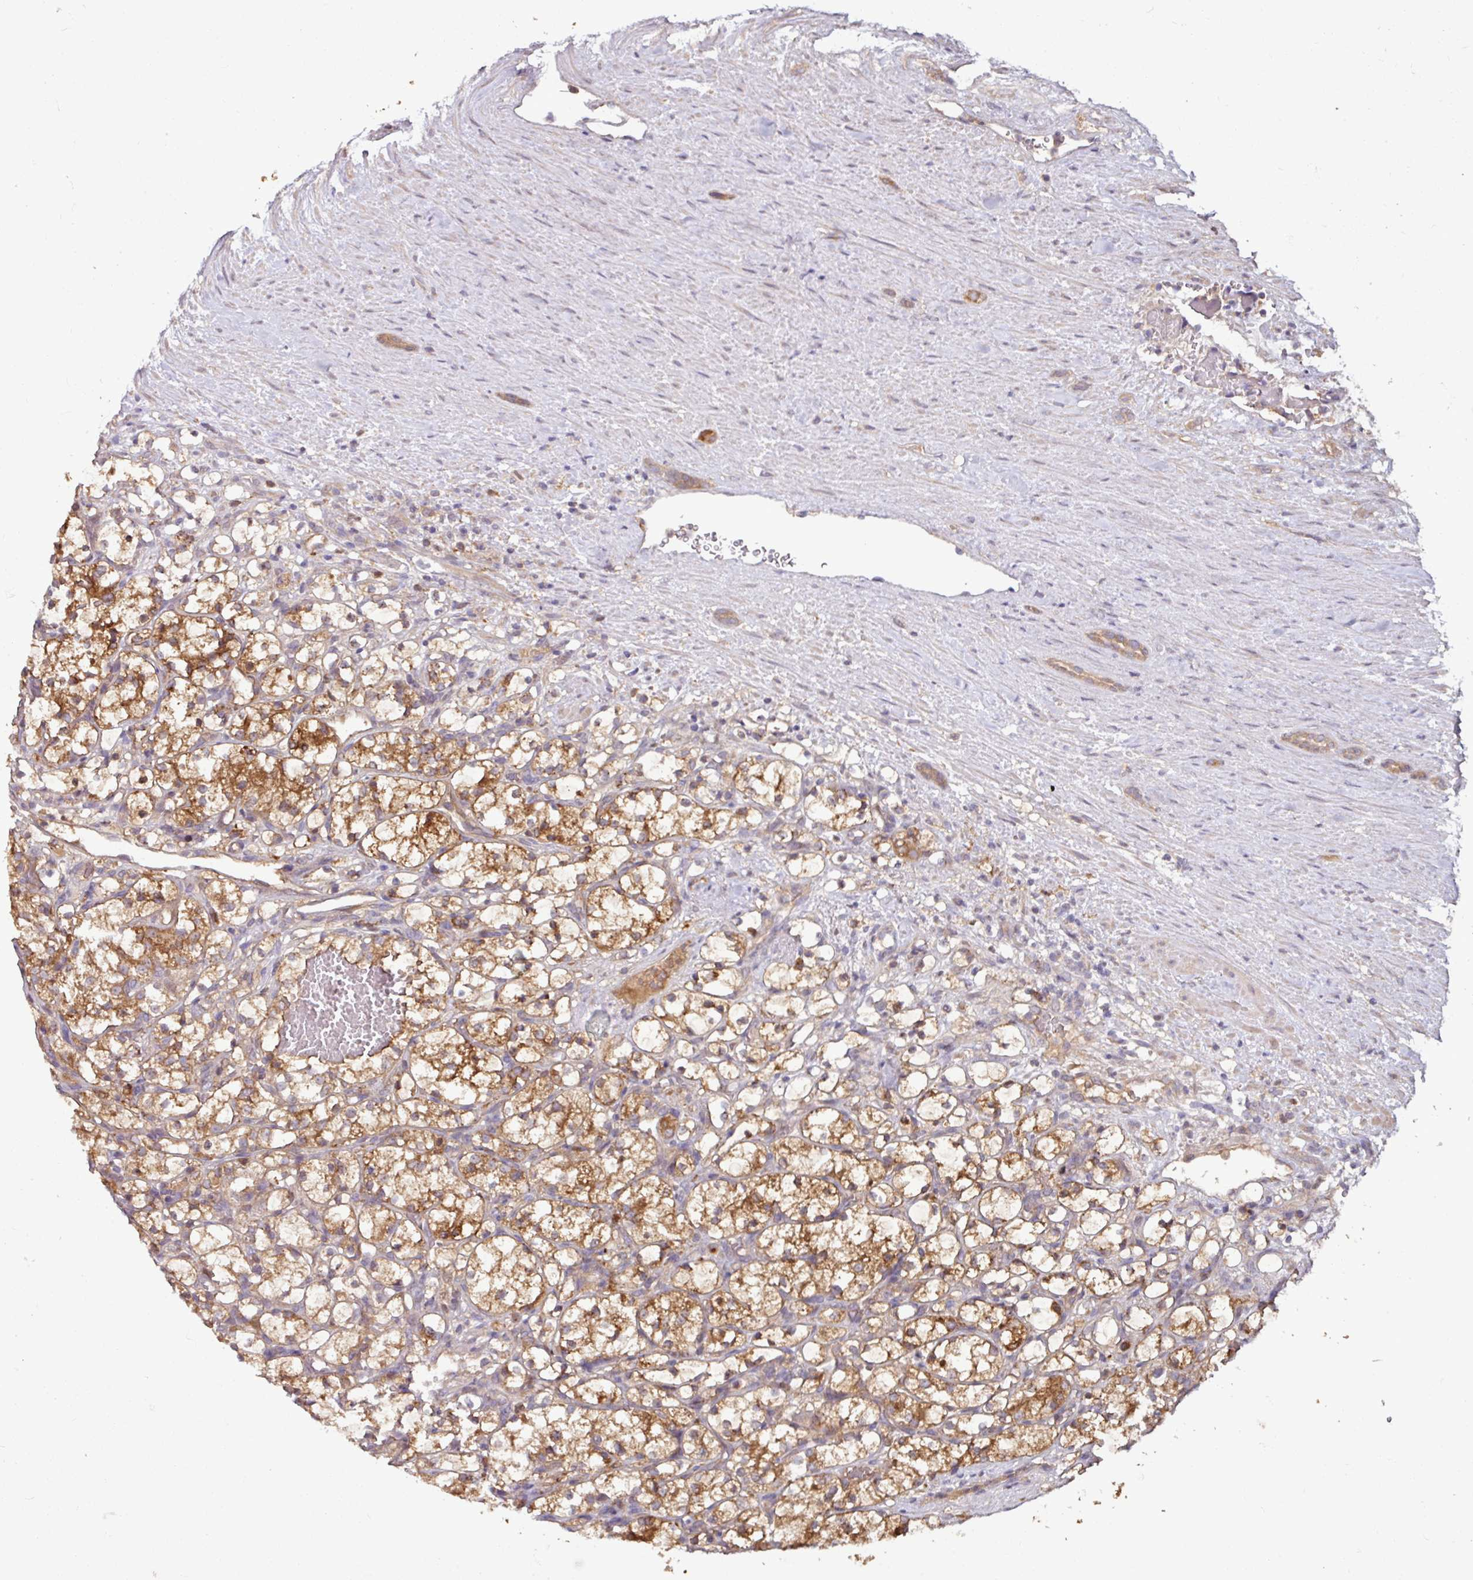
{"staining": {"intensity": "moderate", "quantity": ">75%", "location": "cytoplasmic/membranous"}, "tissue": "renal cancer", "cell_type": "Tumor cells", "image_type": "cancer", "snomed": [{"axis": "morphology", "description": "Adenocarcinoma, NOS"}, {"axis": "topography", "description": "Kidney"}], "caption": "High-power microscopy captured an IHC micrograph of renal adenocarcinoma, revealing moderate cytoplasmic/membranous staining in about >75% of tumor cells. (IHC, brightfield microscopy, high magnification).", "gene": "GNPDA1", "patient": {"sex": "female", "age": 69}}